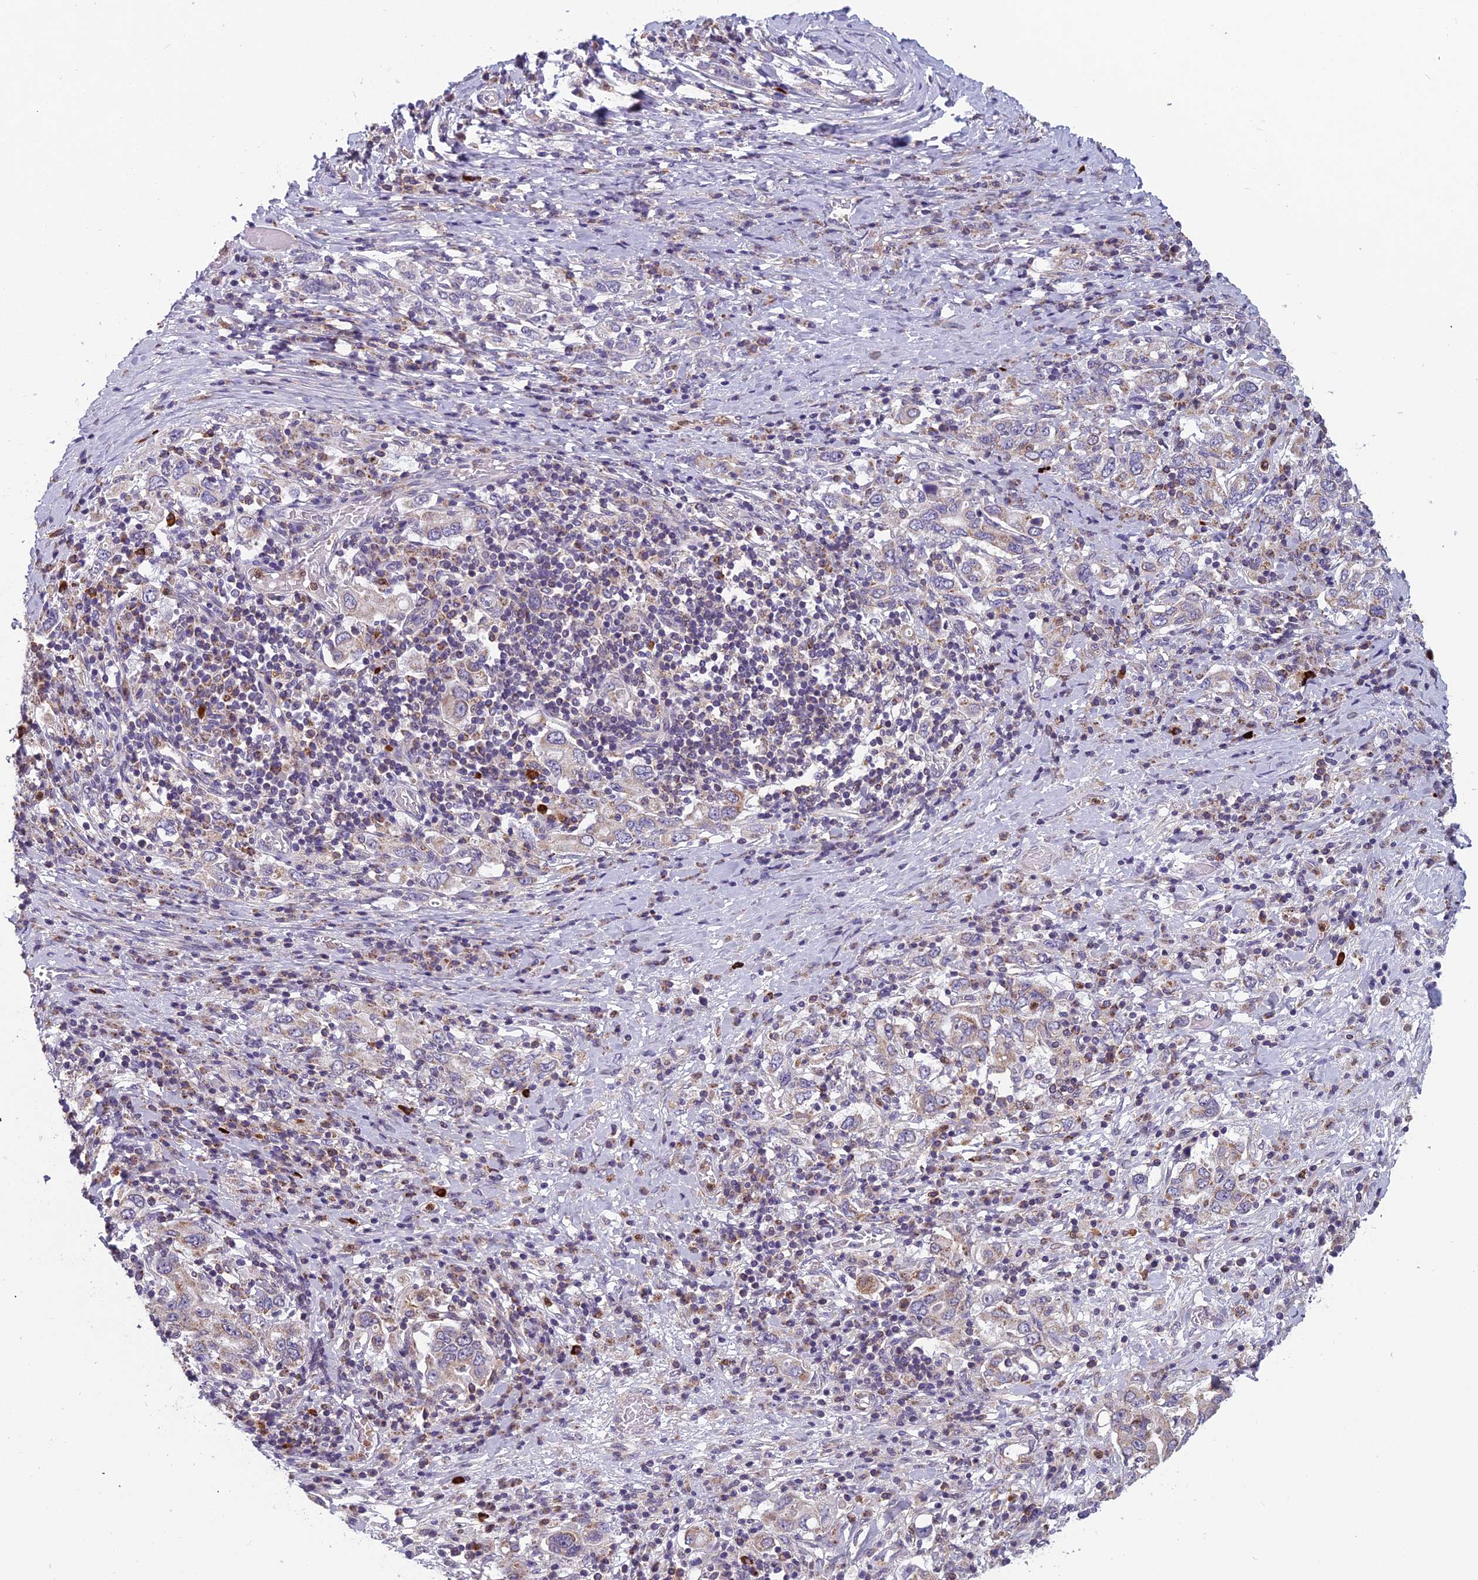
{"staining": {"intensity": "weak", "quantity": "<25%", "location": "cytoplasmic/membranous"}, "tissue": "stomach cancer", "cell_type": "Tumor cells", "image_type": "cancer", "snomed": [{"axis": "morphology", "description": "Adenocarcinoma, NOS"}, {"axis": "topography", "description": "Stomach, upper"}, {"axis": "topography", "description": "Stomach"}], "caption": "Immunohistochemical staining of human stomach cancer reveals no significant expression in tumor cells.", "gene": "ENSG00000188897", "patient": {"sex": "male", "age": 62}}